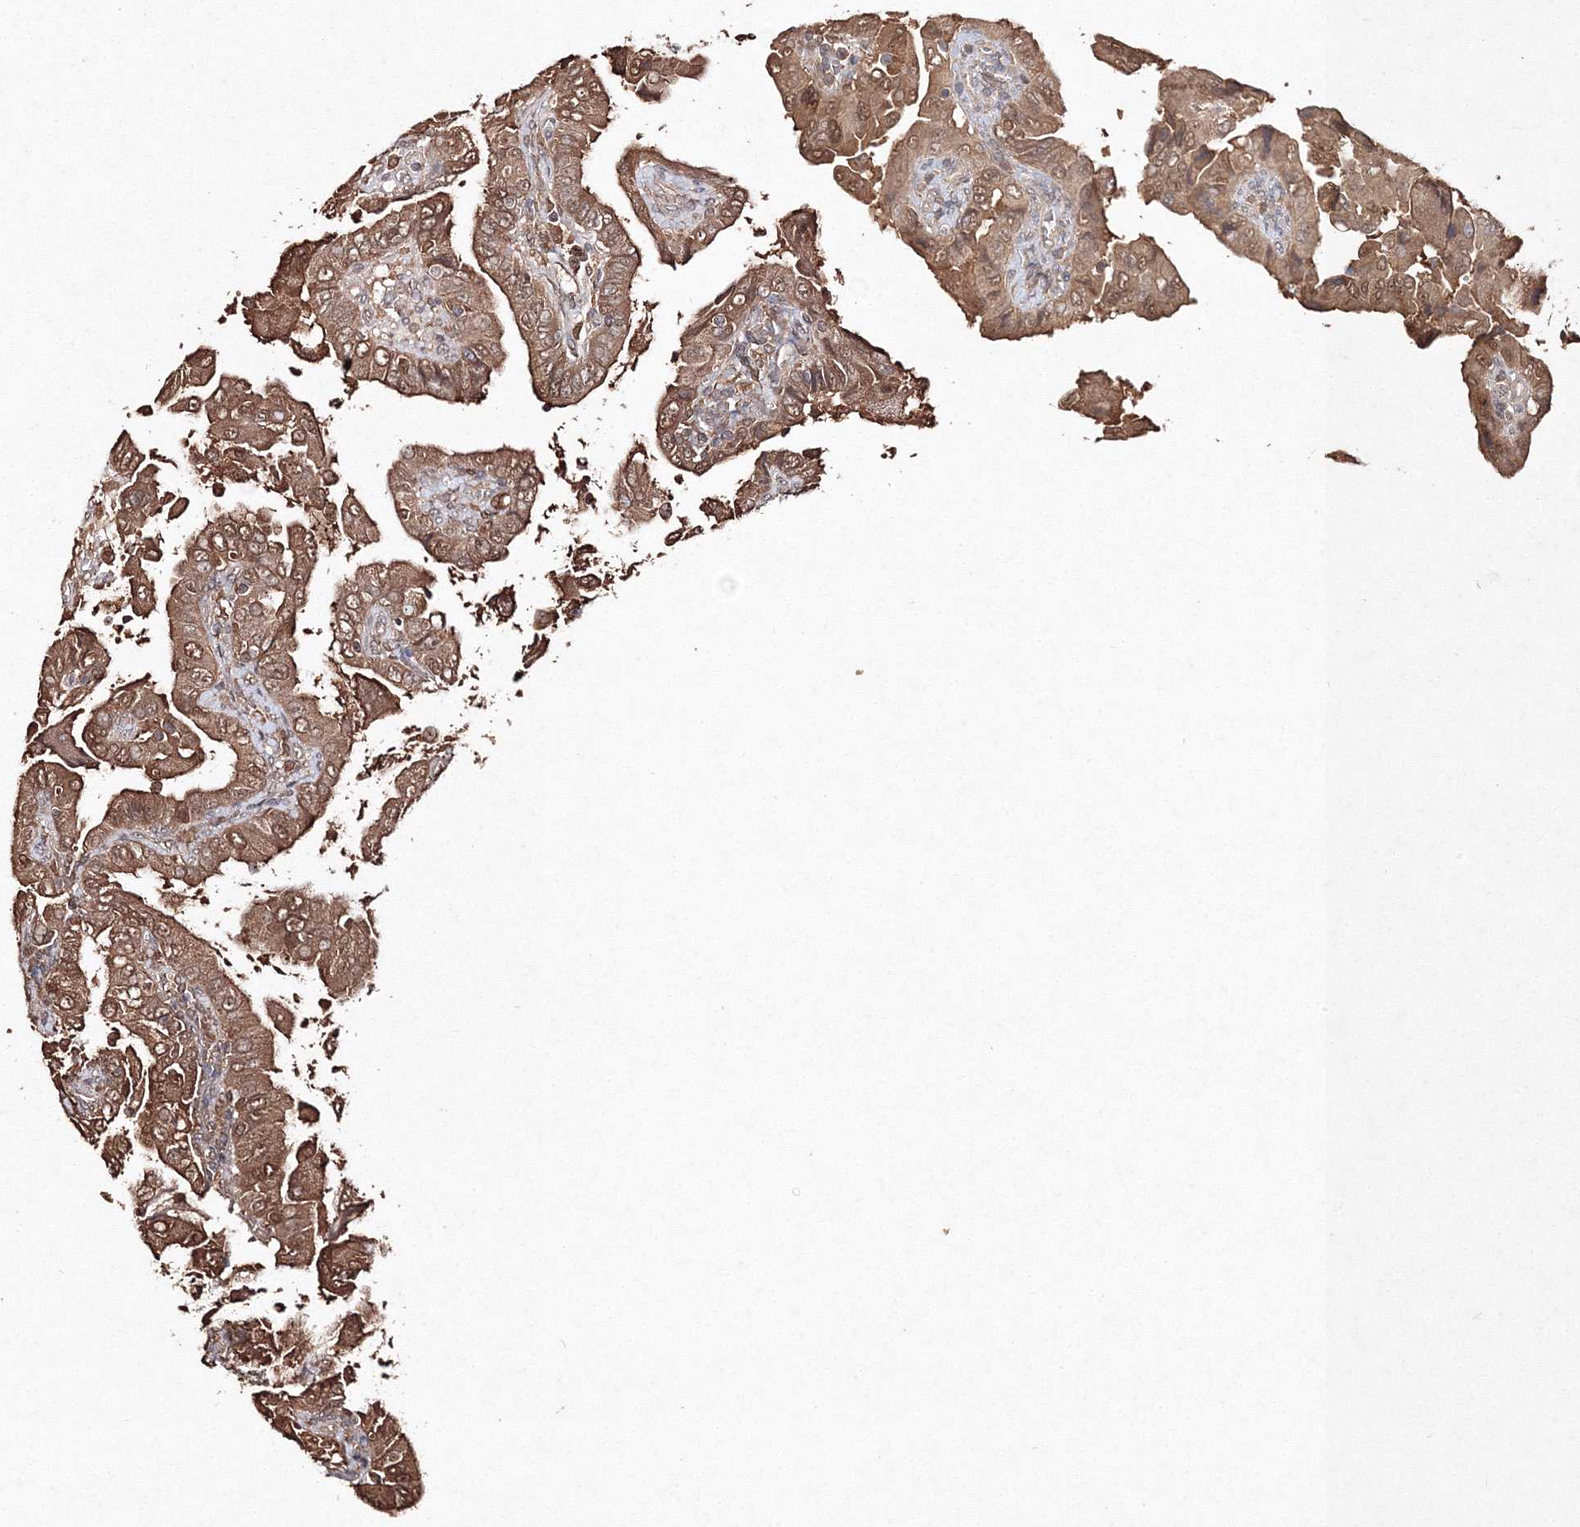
{"staining": {"intensity": "moderate", "quantity": ">75%", "location": "cytoplasmic/membranous,nuclear"}, "tissue": "thyroid cancer", "cell_type": "Tumor cells", "image_type": "cancer", "snomed": [{"axis": "morphology", "description": "Papillary adenocarcinoma, NOS"}, {"axis": "topography", "description": "Thyroid gland"}], "caption": "An image showing moderate cytoplasmic/membranous and nuclear expression in approximately >75% of tumor cells in thyroid papillary adenocarcinoma, as visualized by brown immunohistochemical staining.", "gene": "S100A11", "patient": {"sex": "male", "age": 33}}